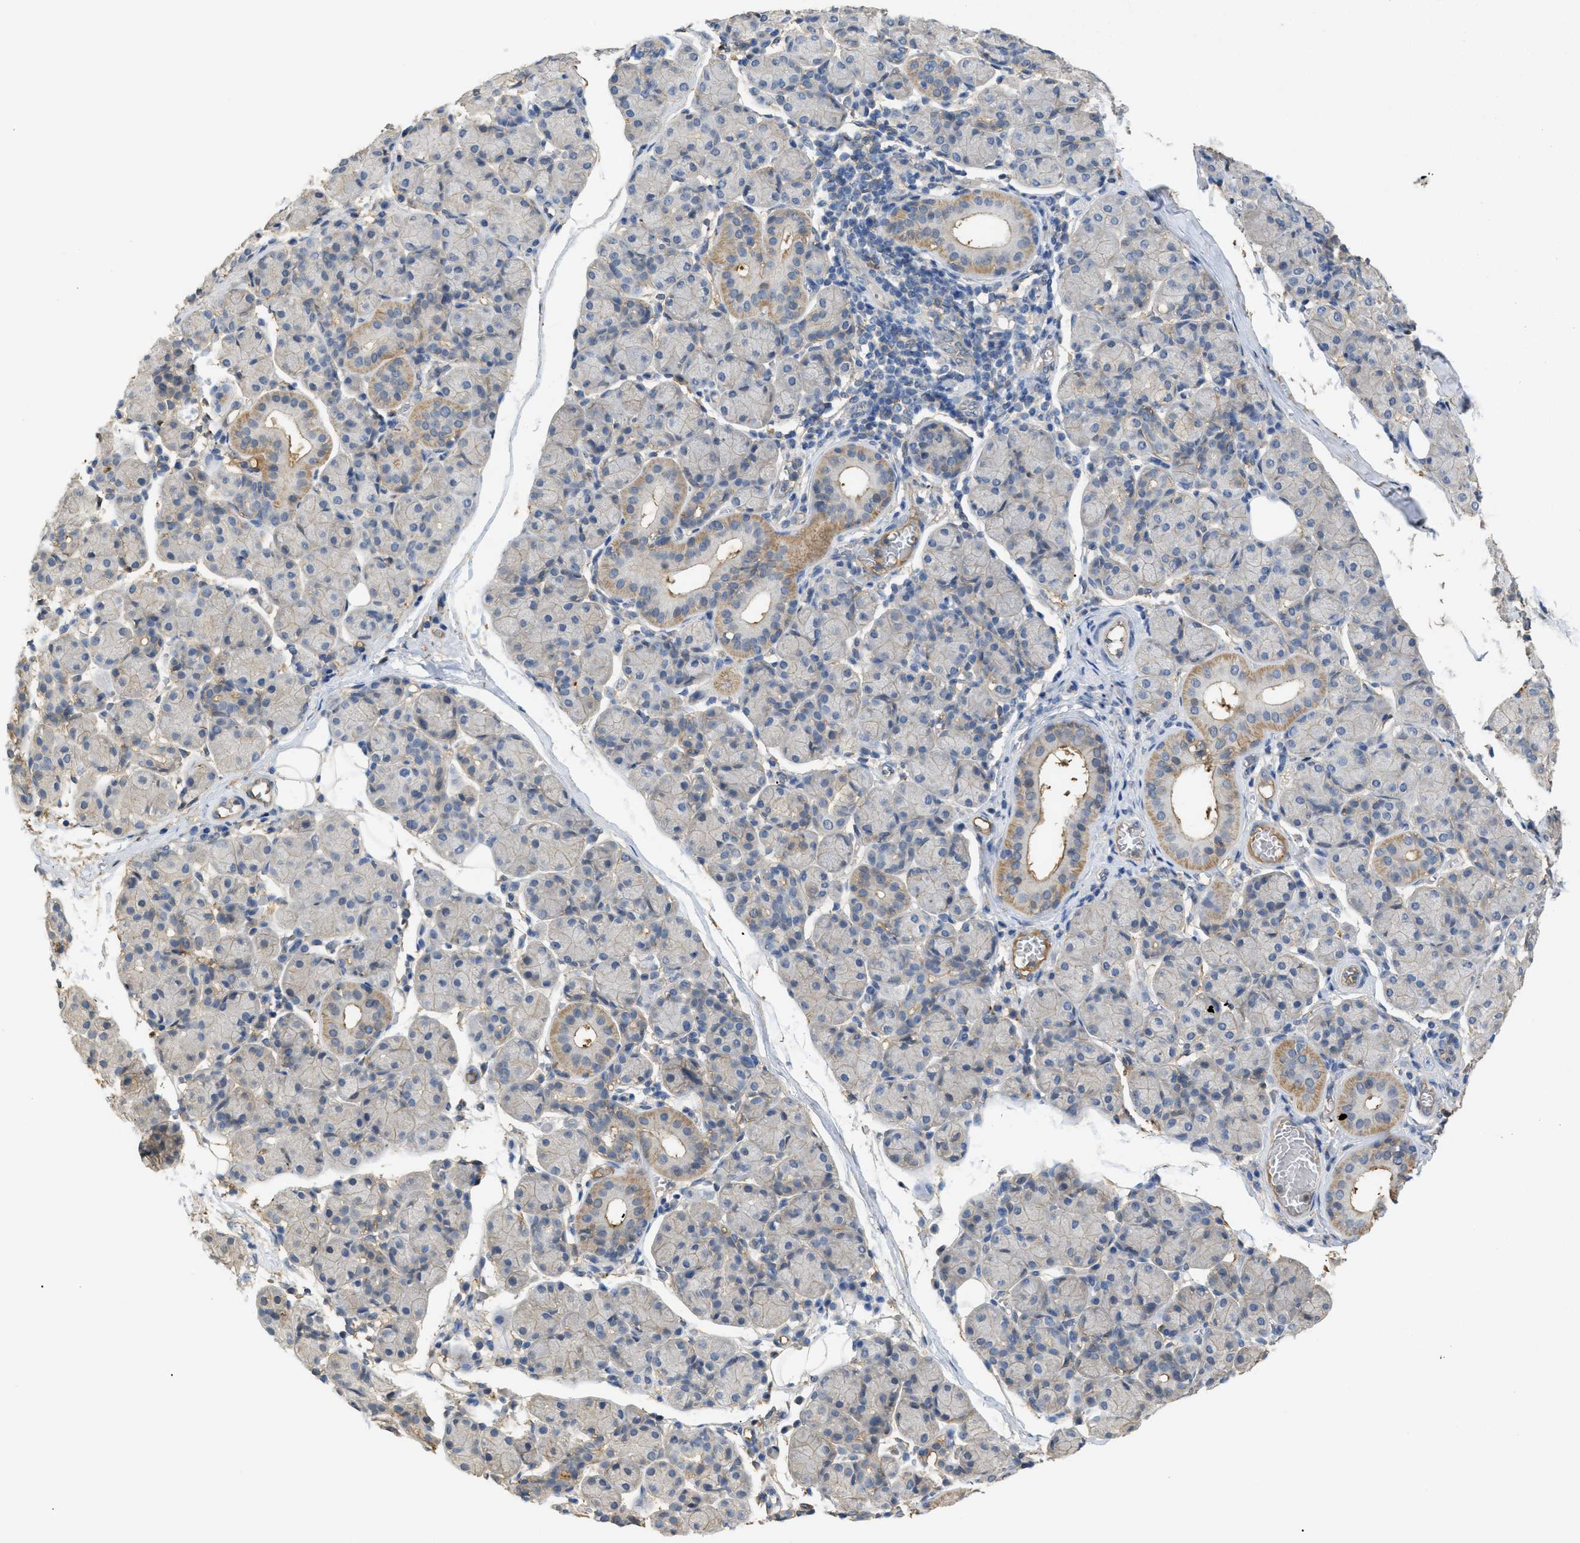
{"staining": {"intensity": "weak", "quantity": "25%-75%", "location": "cytoplasmic/membranous"}, "tissue": "salivary gland", "cell_type": "Glandular cells", "image_type": "normal", "snomed": [{"axis": "morphology", "description": "Normal tissue, NOS"}, {"axis": "morphology", "description": "Inflammation, NOS"}, {"axis": "topography", "description": "Lymph node"}, {"axis": "topography", "description": "Salivary gland"}], "caption": "Immunohistochemical staining of benign salivary gland displays weak cytoplasmic/membranous protein positivity in about 25%-75% of glandular cells.", "gene": "ANXA4", "patient": {"sex": "male", "age": 3}}